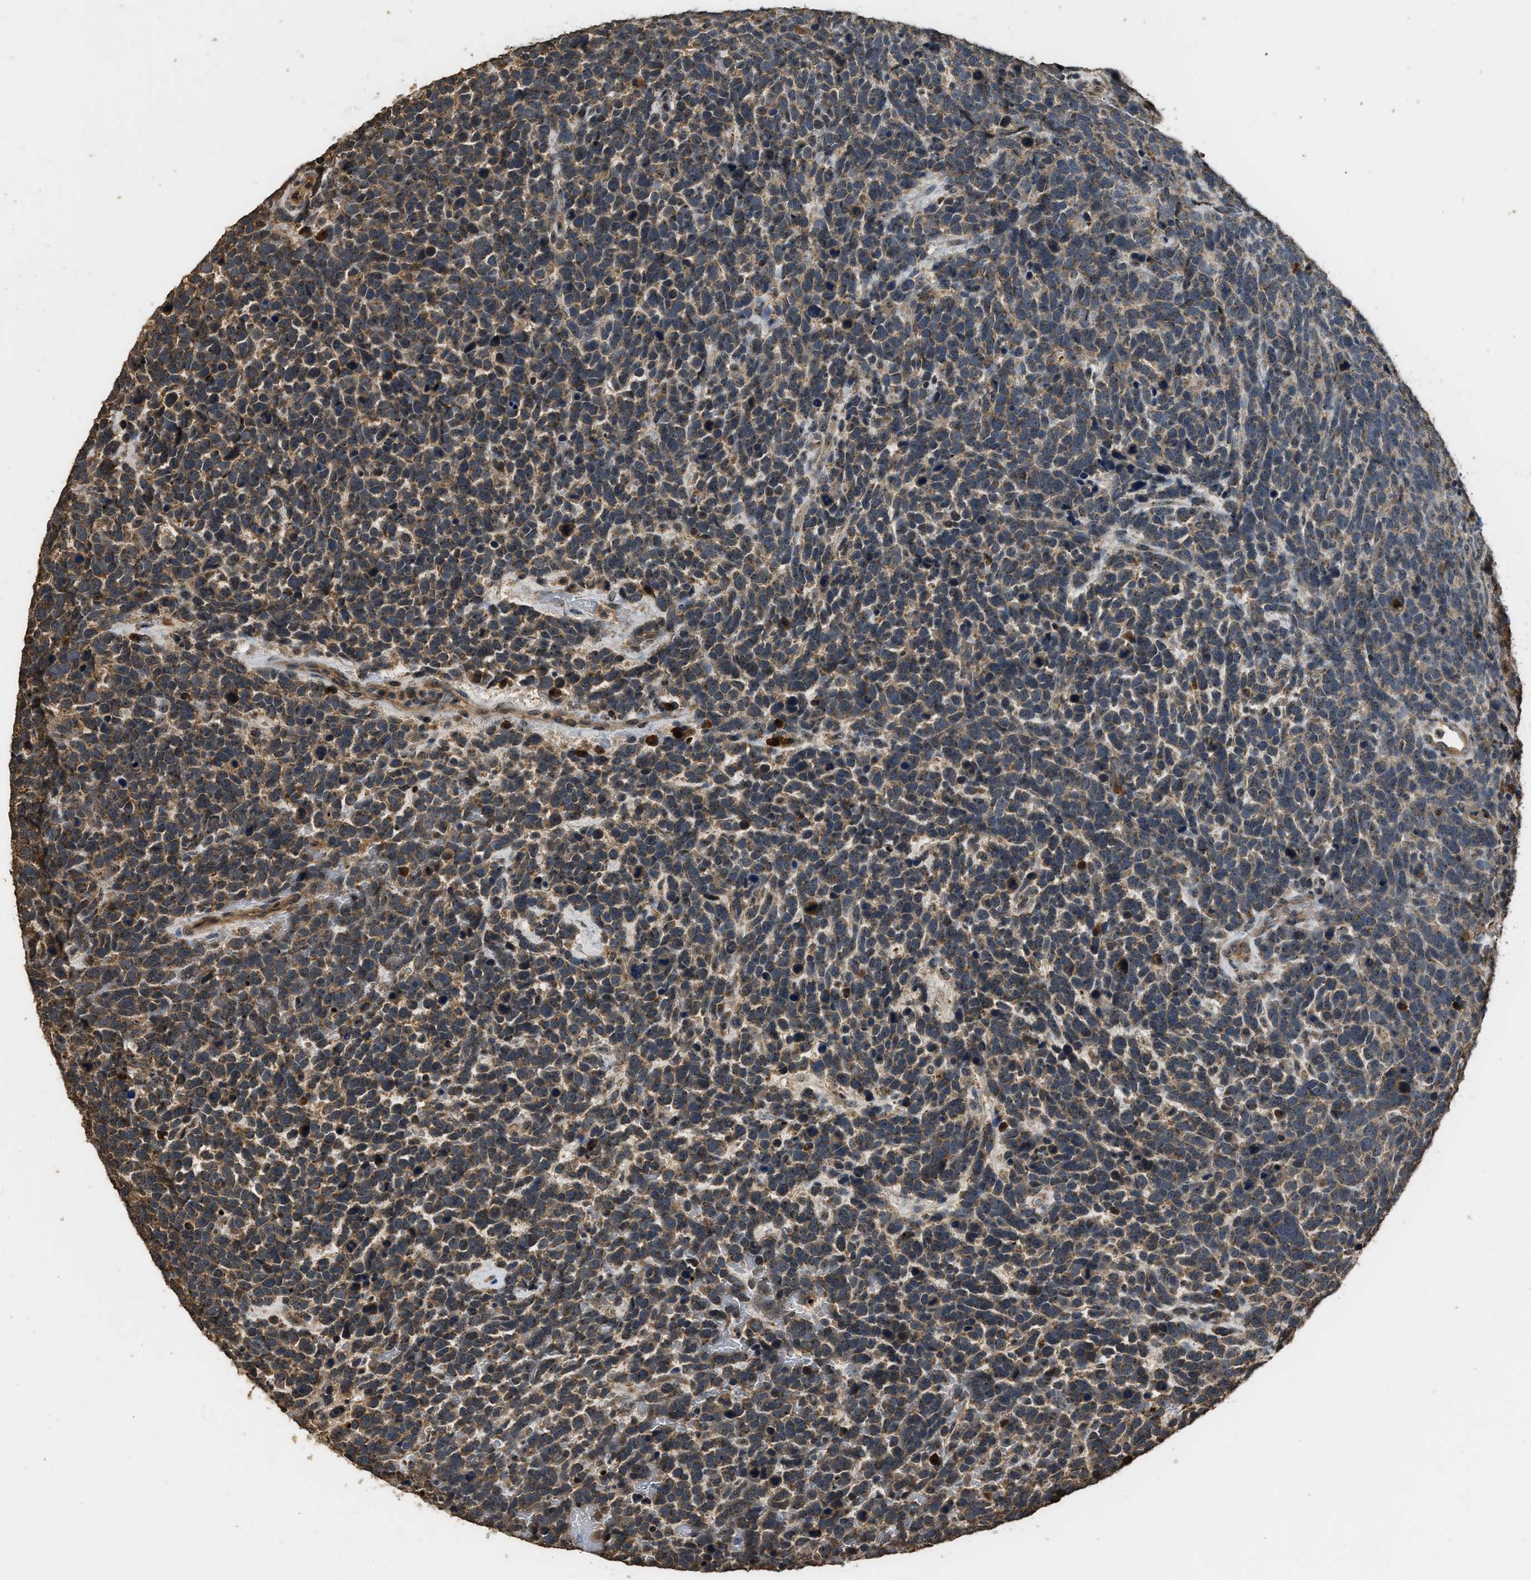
{"staining": {"intensity": "weak", "quantity": ">75%", "location": "cytoplasmic/membranous"}, "tissue": "urothelial cancer", "cell_type": "Tumor cells", "image_type": "cancer", "snomed": [{"axis": "morphology", "description": "Urothelial carcinoma, High grade"}, {"axis": "topography", "description": "Urinary bladder"}], "caption": "Urothelial cancer was stained to show a protein in brown. There is low levels of weak cytoplasmic/membranous expression in about >75% of tumor cells.", "gene": "DENND6B", "patient": {"sex": "female", "age": 82}}